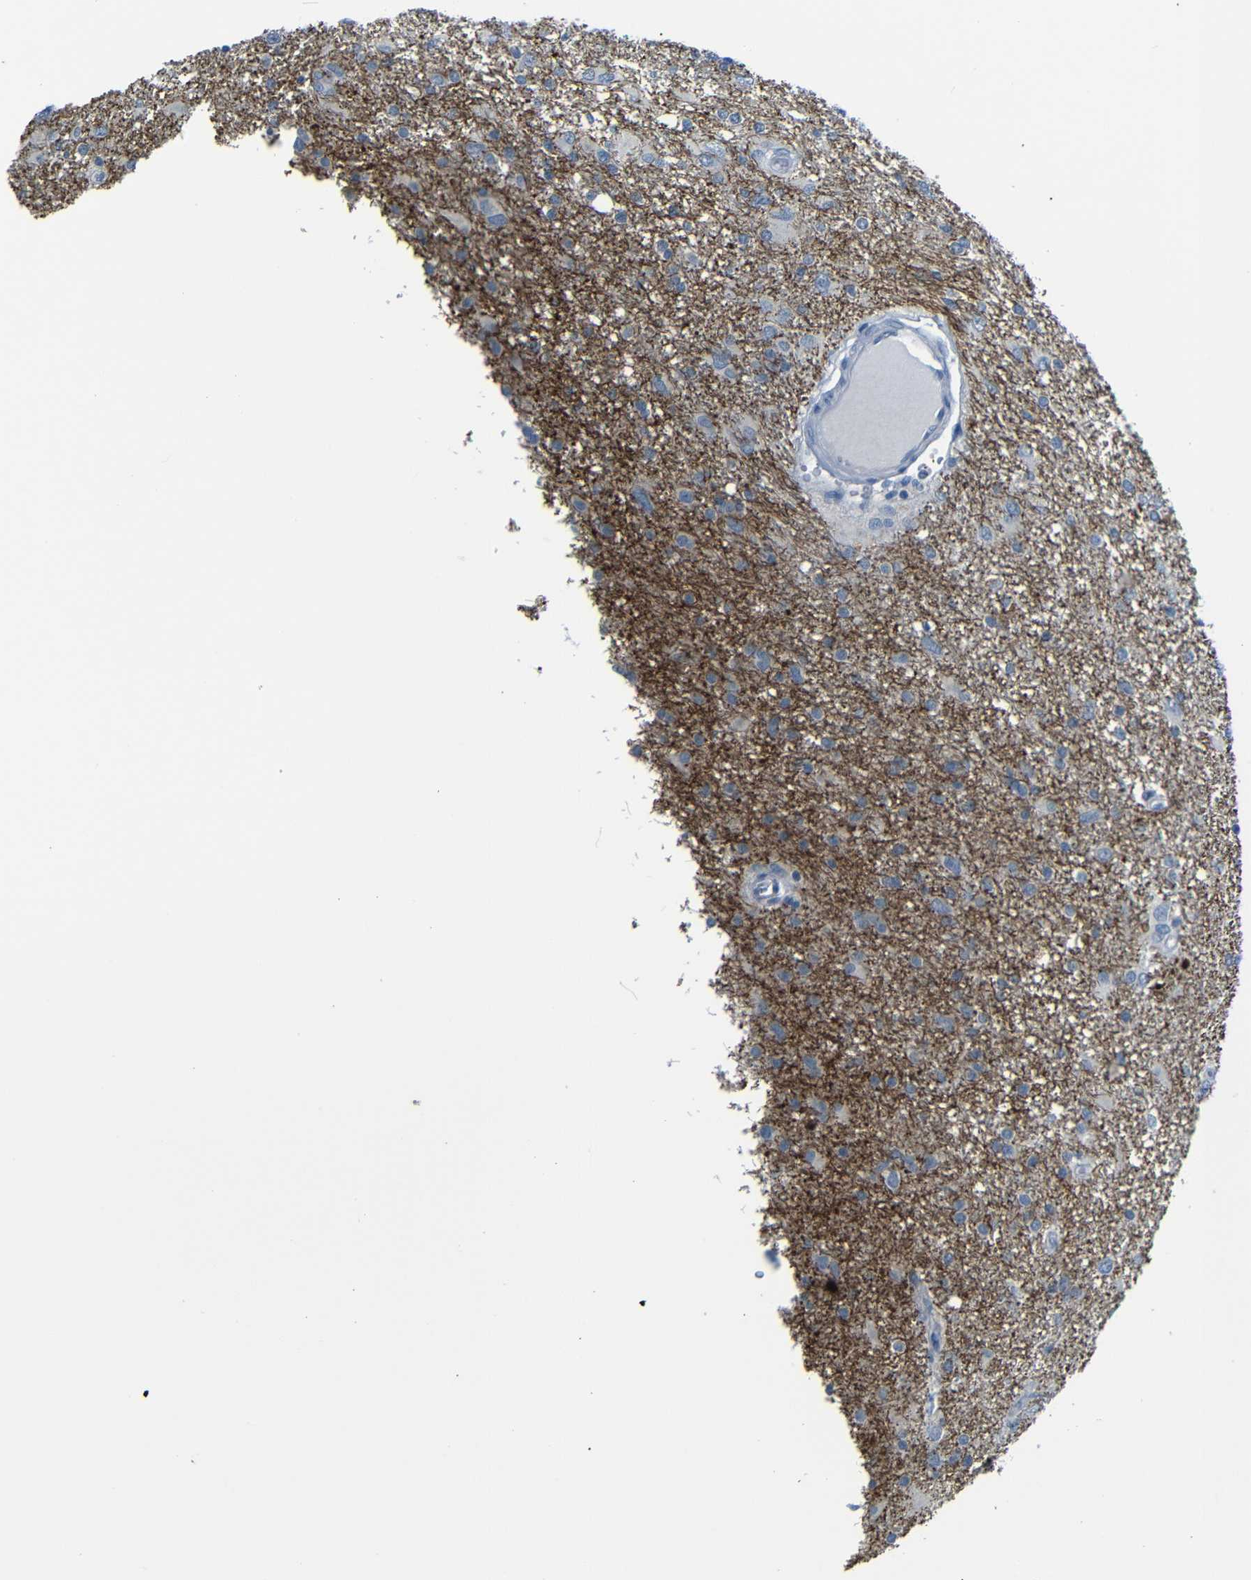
{"staining": {"intensity": "weak", "quantity": ">75%", "location": "cytoplasmic/membranous"}, "tissue": "glioma", "cell_type": "Tumor cells", "image_type": "cancer", "snomed": [{"axis": "morphology", "description": "Glioma, malignant, High grade"}, {"axis": "topography", "description": "Brain"}], "caption": "Glioma stained with IHC exhibits weak cytoplasmic/membranous positivity in approximately >75% of tumor cells. (brown staining indicates protein expression, while blue staining denotes nuclei).", "gene": "ANK3", "patient": {"sex": "female", "age": 59}}